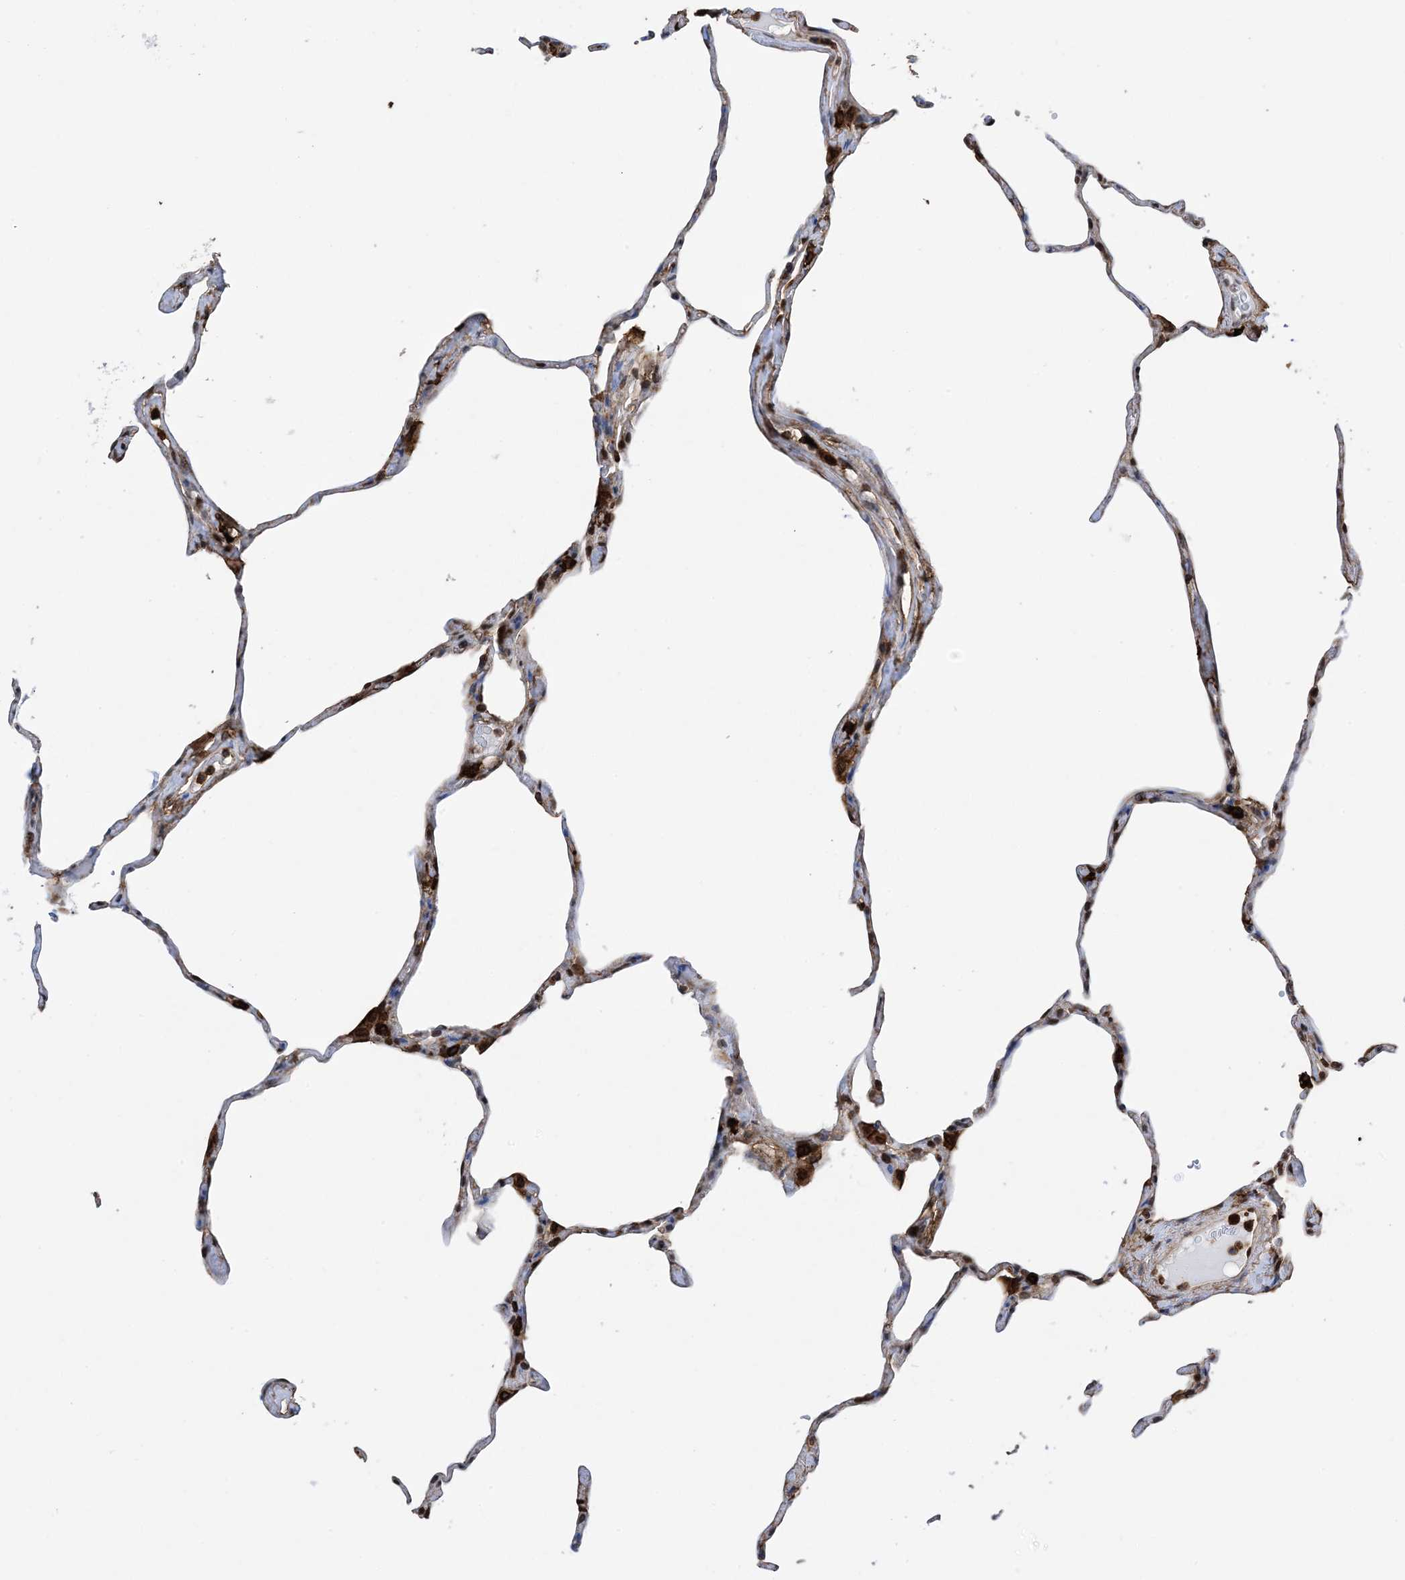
{"staining": {"intensity": "strong", "quantity": "<25%", "location": "cytoplasmic/membranous"}, "tissue": "lung", "cell_type": "Alveolar cells", "image_type": "normal", "snomed": [{"axis": "morphology", "description": "Normal tissue, NOS"}, {"axis": "topography", "description": "Lung"}], "caption": "Lung stained with a brown dye displays strong cytoplasmic/membranous positive staining in about <25% of alveolar cells.", "gene": "ANXA1", "patient": {"sex": "male", "age": 65}}